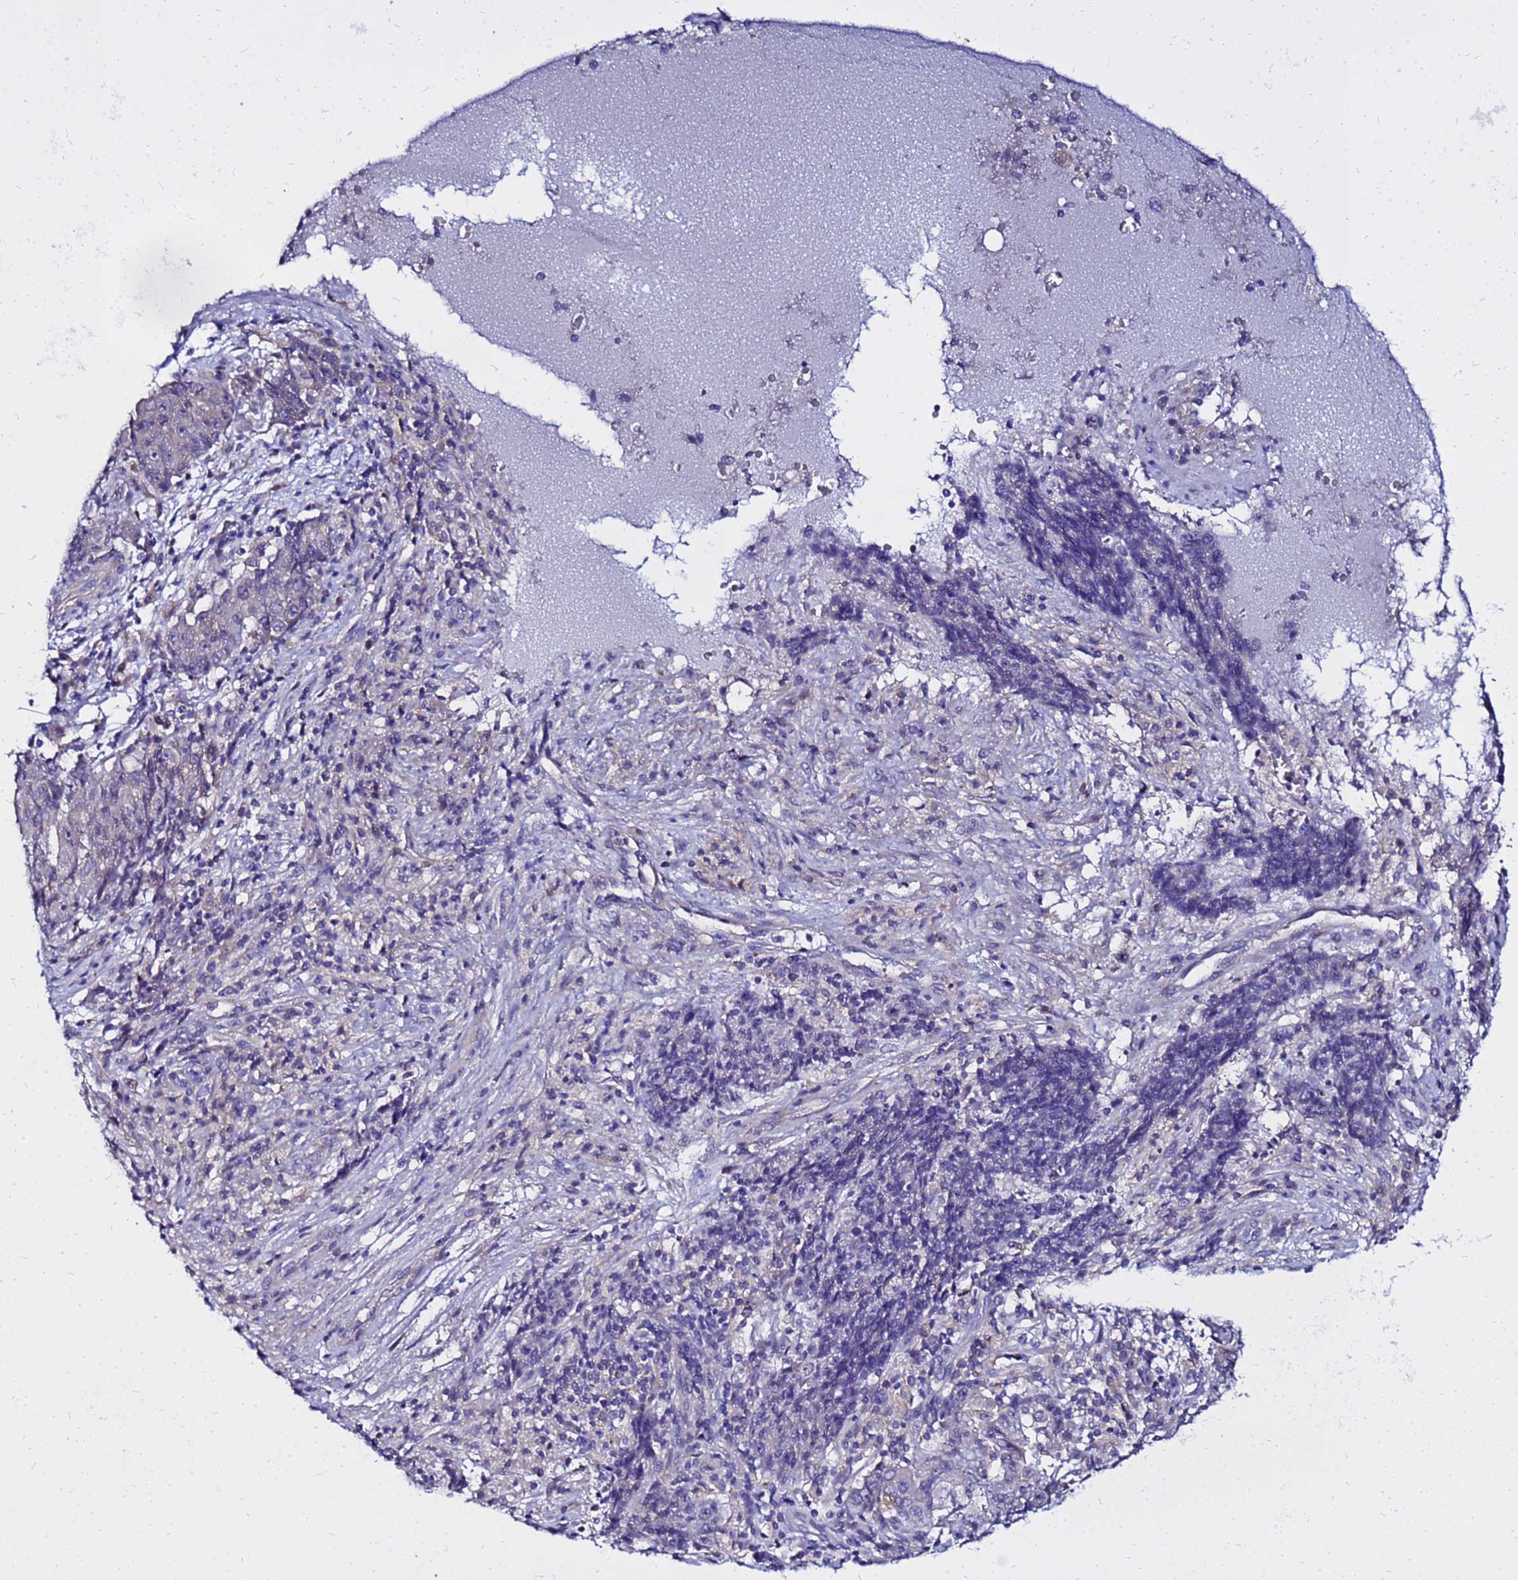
{"staining": {"intensity": "negative", "quantity": "none", "location": "none"}, "tissue": "ovarian cancer", "cell_type": "Tumor cells", "image_type": "cancer", "snomed": [{"axis": "morphology", "description": "Carcinoma, endometroid"}, {"axis": "topography", "description": "Ovary"}], "caption": "A micrograph of human ovarian cancer (endometroid carcinoma) is negative for staining in tumor cells. The staining was performed using DAB (3,3'-diaminobenzidine) to visualize the protein expression in brown, while the nuclei were stained in blue with hematoxylin (Magnification: 20x).", "gene": "HERC5", "patient": {"sex": "female", "age": 42}}